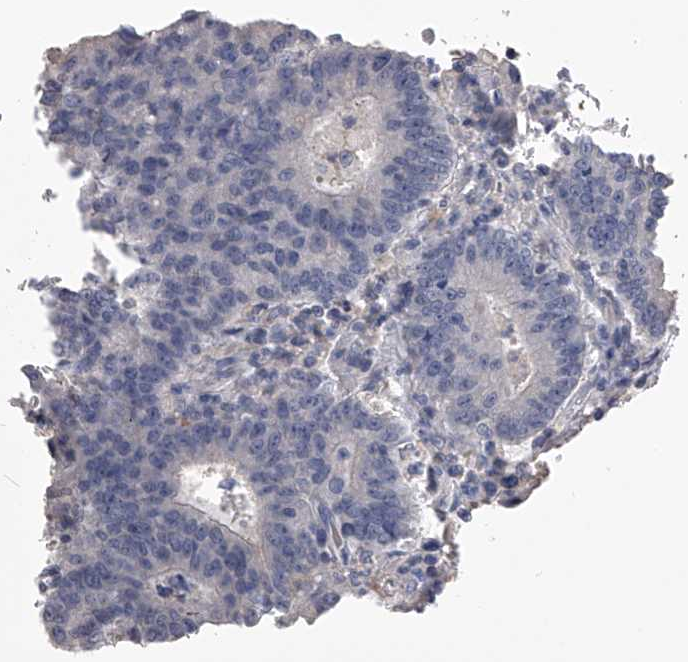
{"staining": {"intensity": "negative", "quantity": "none", "location": "none"}, "tissue": "colorectal cancer", "cell_type": "Tumor cells", "image_type": "cancer", "snomed": [{"axis": "morphology", "description": "Adenocarcinoma, NOS"}, {"axis": "topography", "description": "Colon"}], "caption": "Immunohistochemistry image of human colorectal cancer (adenocarcinoma) stained for a protein (brown), which demonstrates no staining in tumor cells.", "gene": "MDN1", "patient": {"sex": "female", "age": 75}}